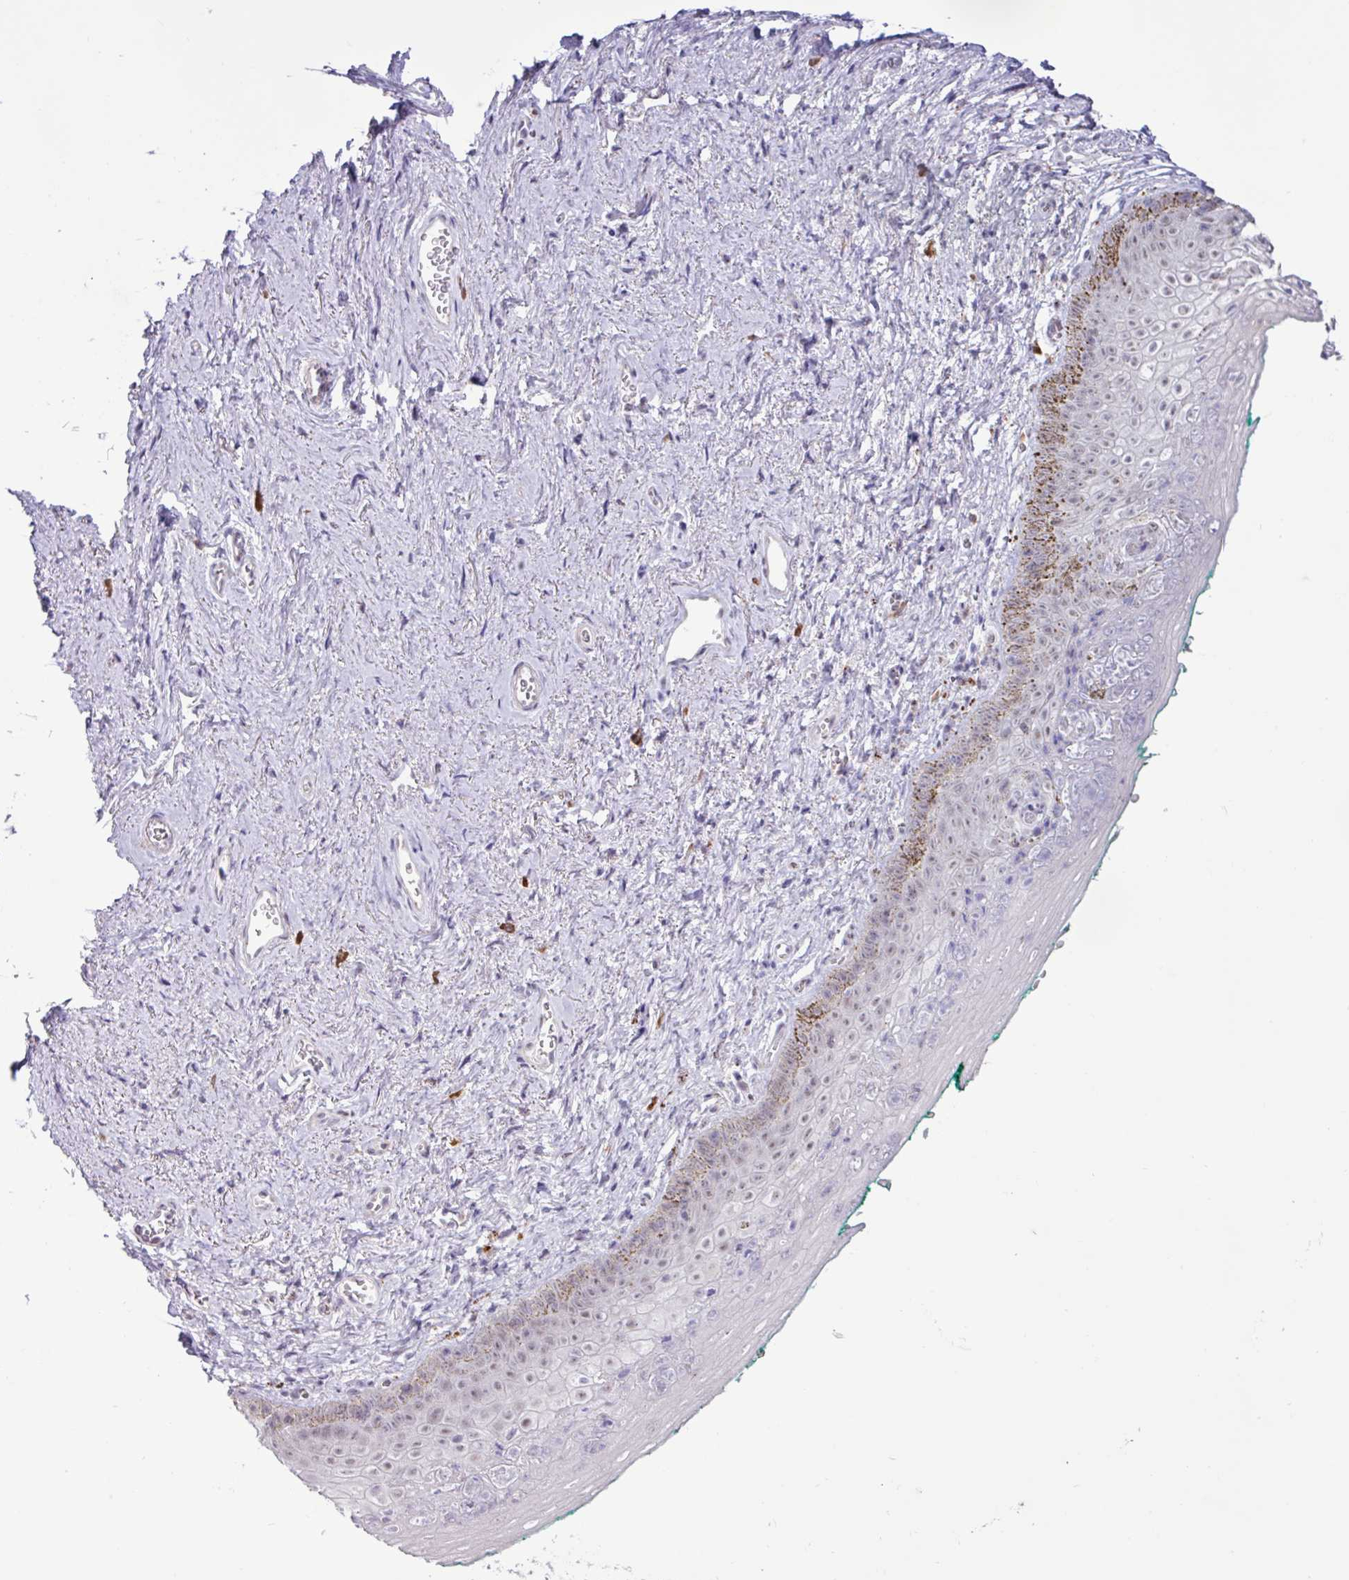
{"staining": {"intensity": "moderate", "quantity": "<25%", "location": "cytoplasmic/membranous"}, "tissue": "vagina", "cell_type": "Squamous epithelial cells", "image_type": "normal", "snomed": [{"axis": "morphology", "description": "Normal tissue, NOS"}, {"axis": "topography", "description": "Vulva"}, {"axis": "topography", "description": "Vagina"}, {"axis": "topography", "description": "Peripheral nerve tissue"}], "caption": "IHC of benign human vagina reveals low levels of moderate cytoplasmic/membranous expression in approximately <25% of squamous epithelial cells. Immunohistochemistry (ihc) stains the protein of interest in brown and the nuclei are stained blue.", "gene": "AMIGO2", "patient": {"sex": "female", "age": 66}}